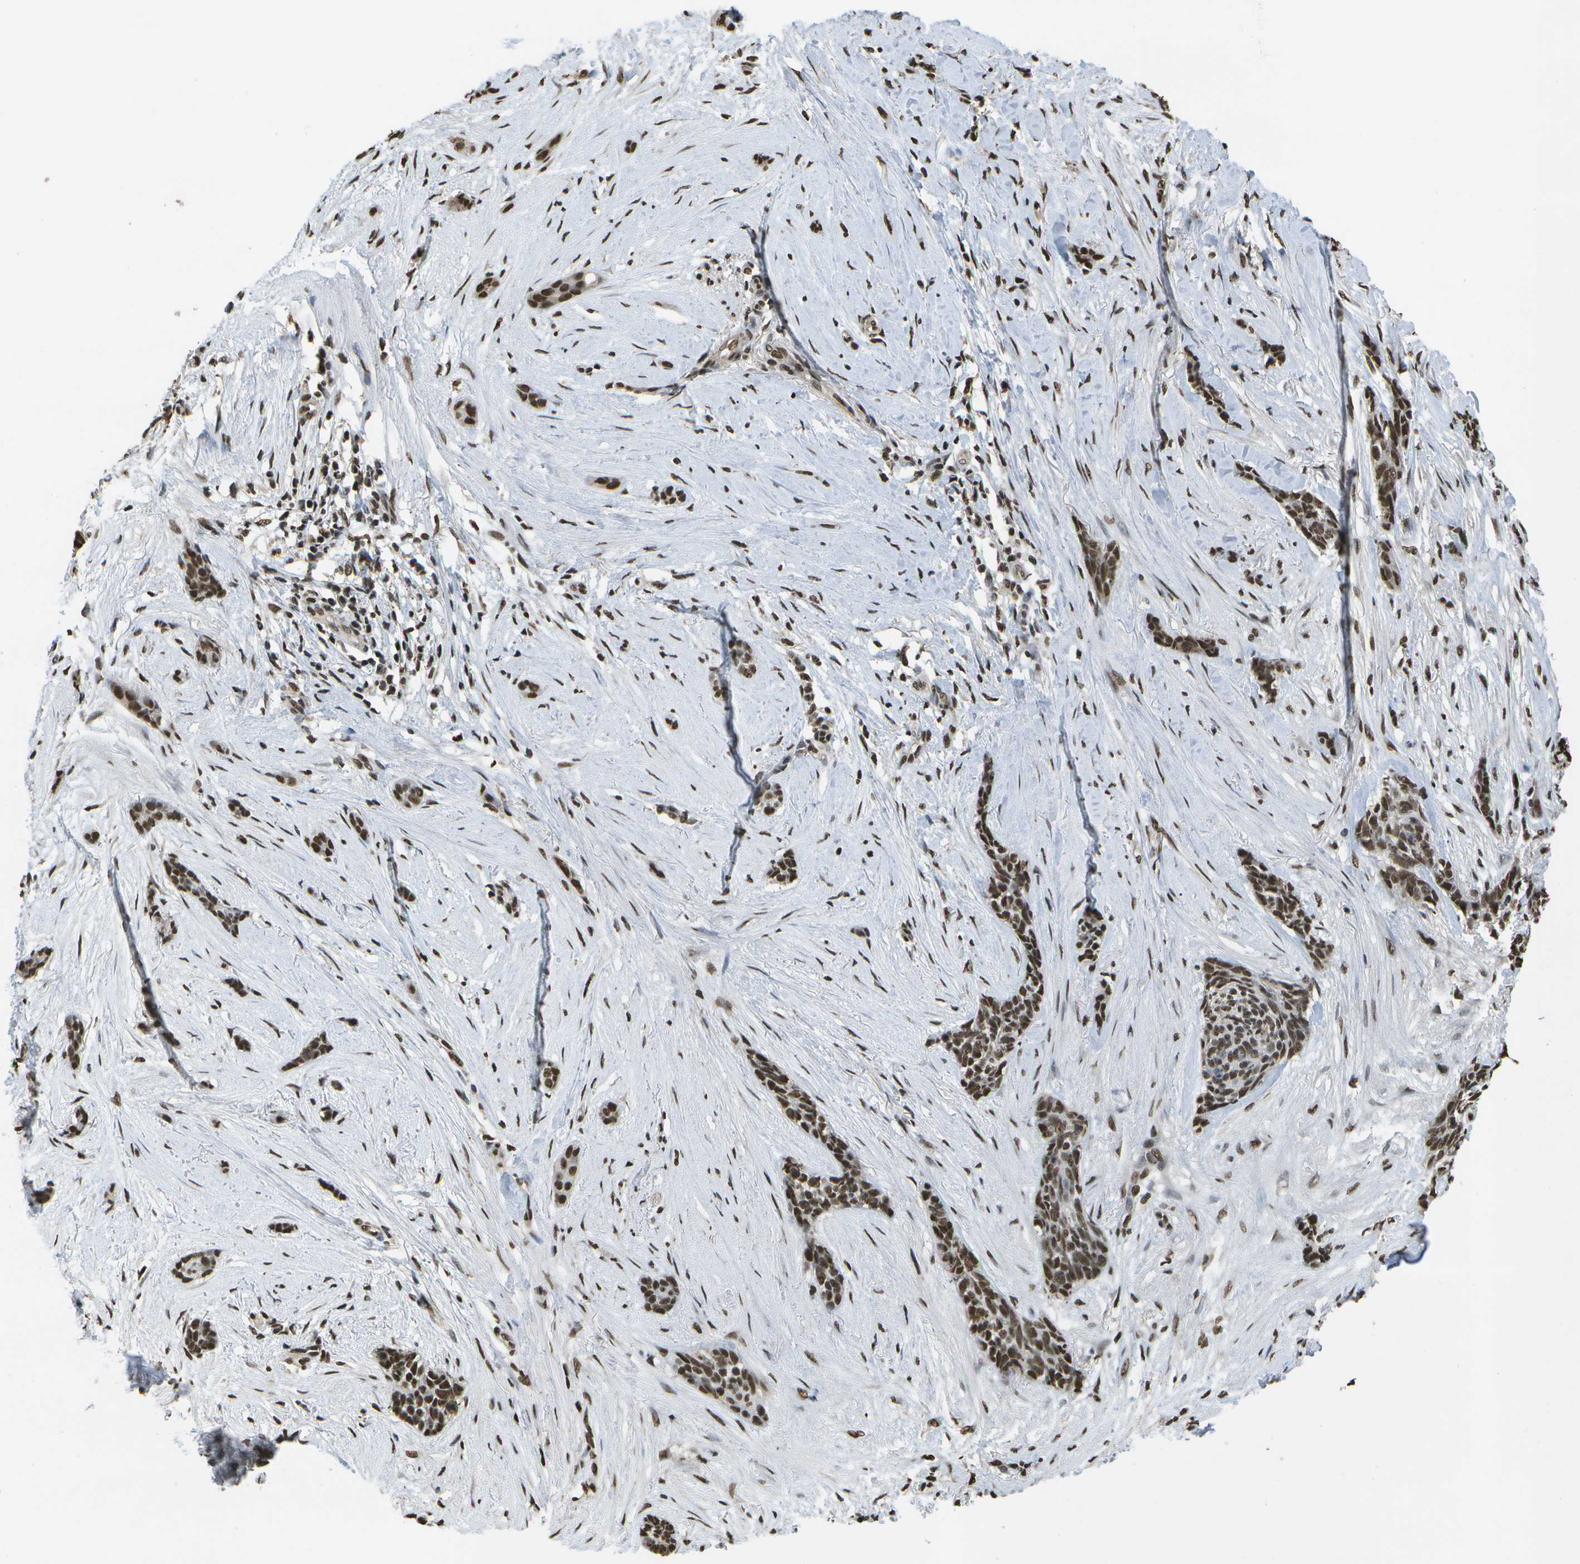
{"staining": {"intensity": "strong", "quantity": ">75%", "location": "nuclear"}, "tissue": "skin cancer", "cell_type": "Tumor cells", "image_type": "cancer", "snomed": [{"axis": "morphology", "description": "Basal cell carcinoma"}, {"axis": "morphology", "description": "Adnexal tumor, benign"}, {"axis": "topography", "description": "Skin"}], "caption": "The micrograph reveals staining of skin cancer, revealing strong nuclear protein positivity (brown color) within tumor cells.", "gene": "SPEN", "patient": {"sex": "female", "age": 42}}